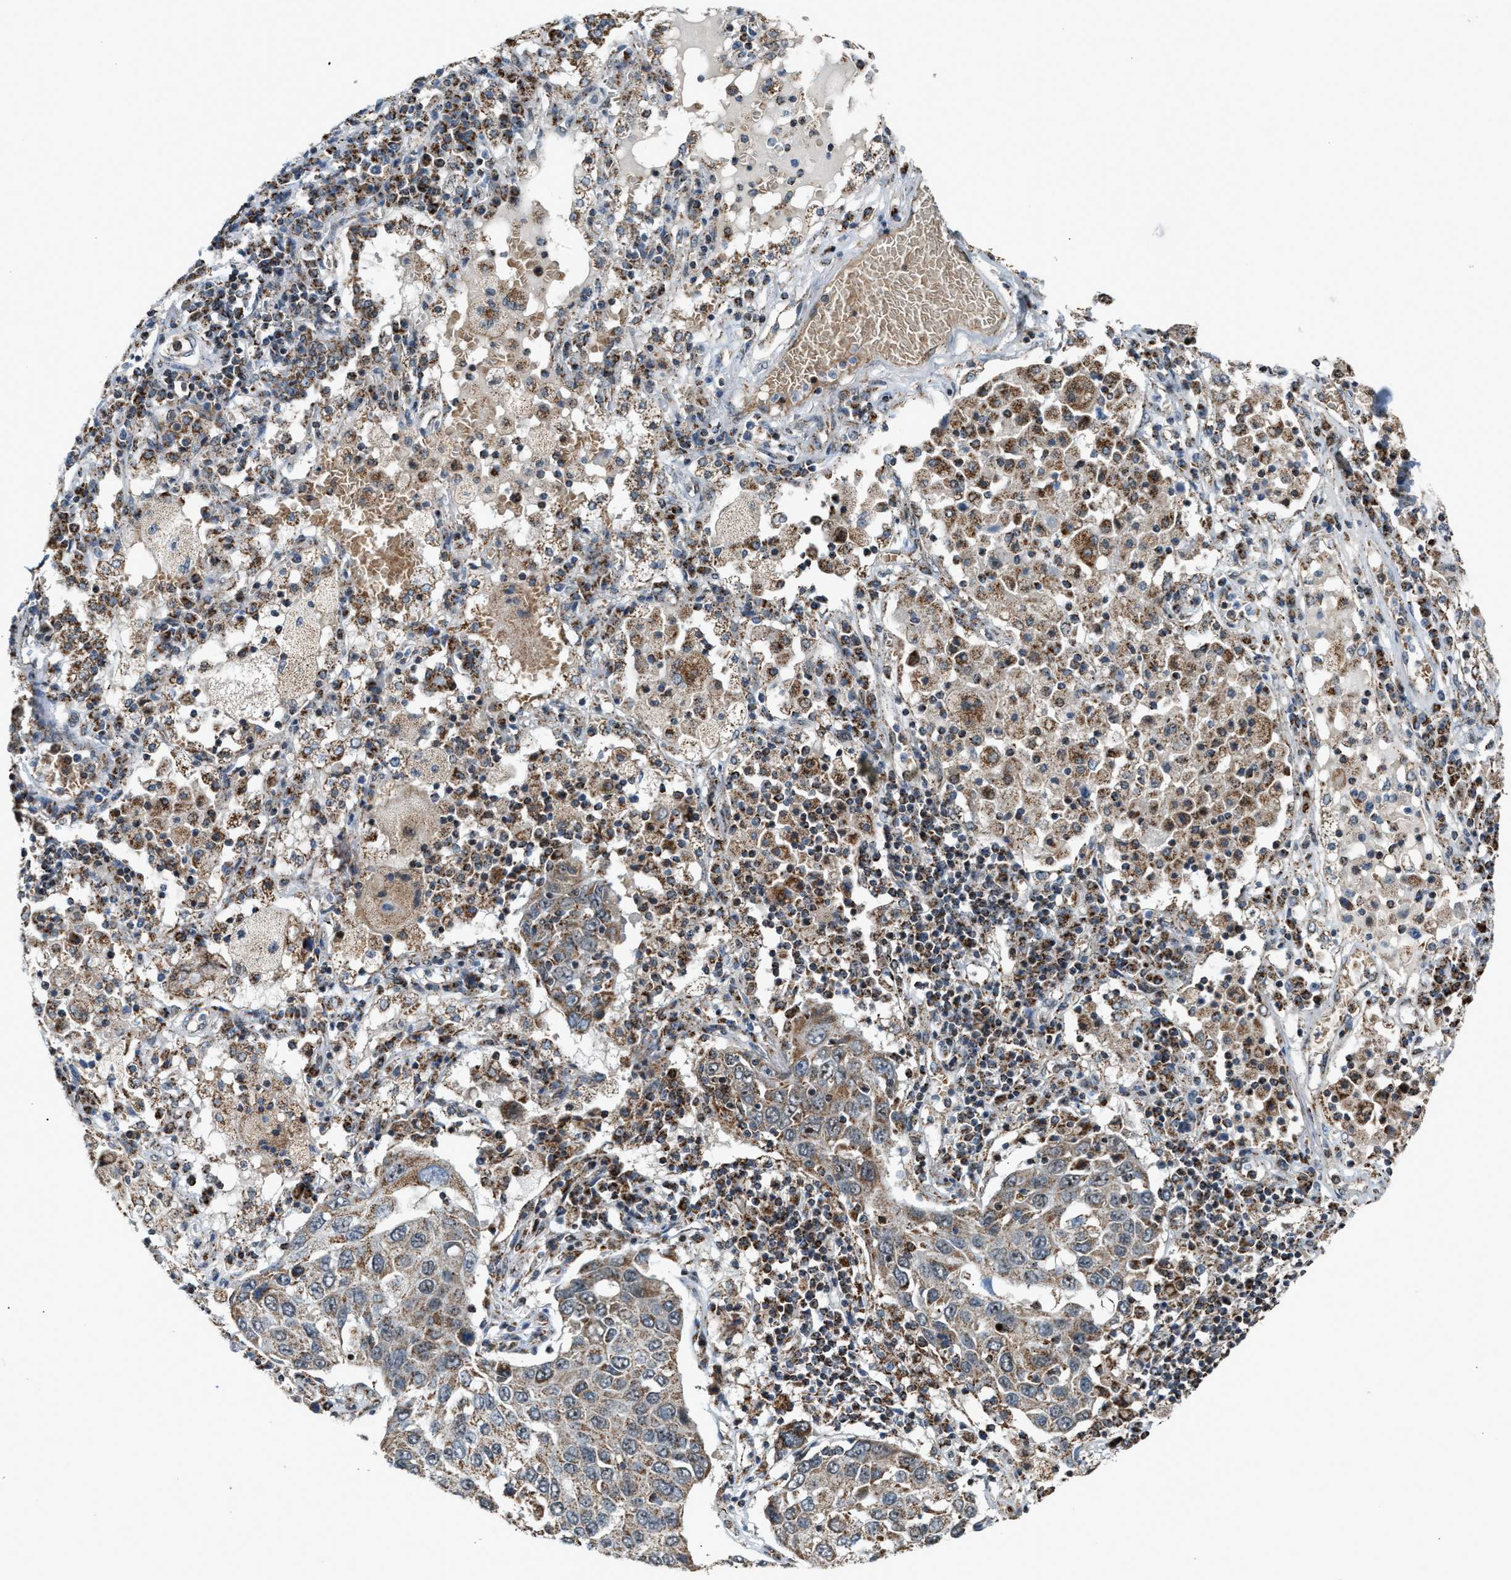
{"staining": {"intensity": "weak", "quantity": ">75%", "location": "cytoplasmic/membranous"}, "tissue": "lung cancer", "cell_type": "Tumor cells", "image_type": "cancer", "snomed": [{"axis": "morphology", "description": "Squamous cell carcinoma, NOS"}, {"axis": "topography", "description": "Lung"}], "caption": "Lung squamous cell carcinoma was stained to show a protein in brown. There is low levels of weak cytoplasmic/membranous staining in about >75% of tumor cells. (IHC, brightfield microscopy, high magnification).", "gene": "CHN2", "patient": {"sex": "male", "age": 65}}